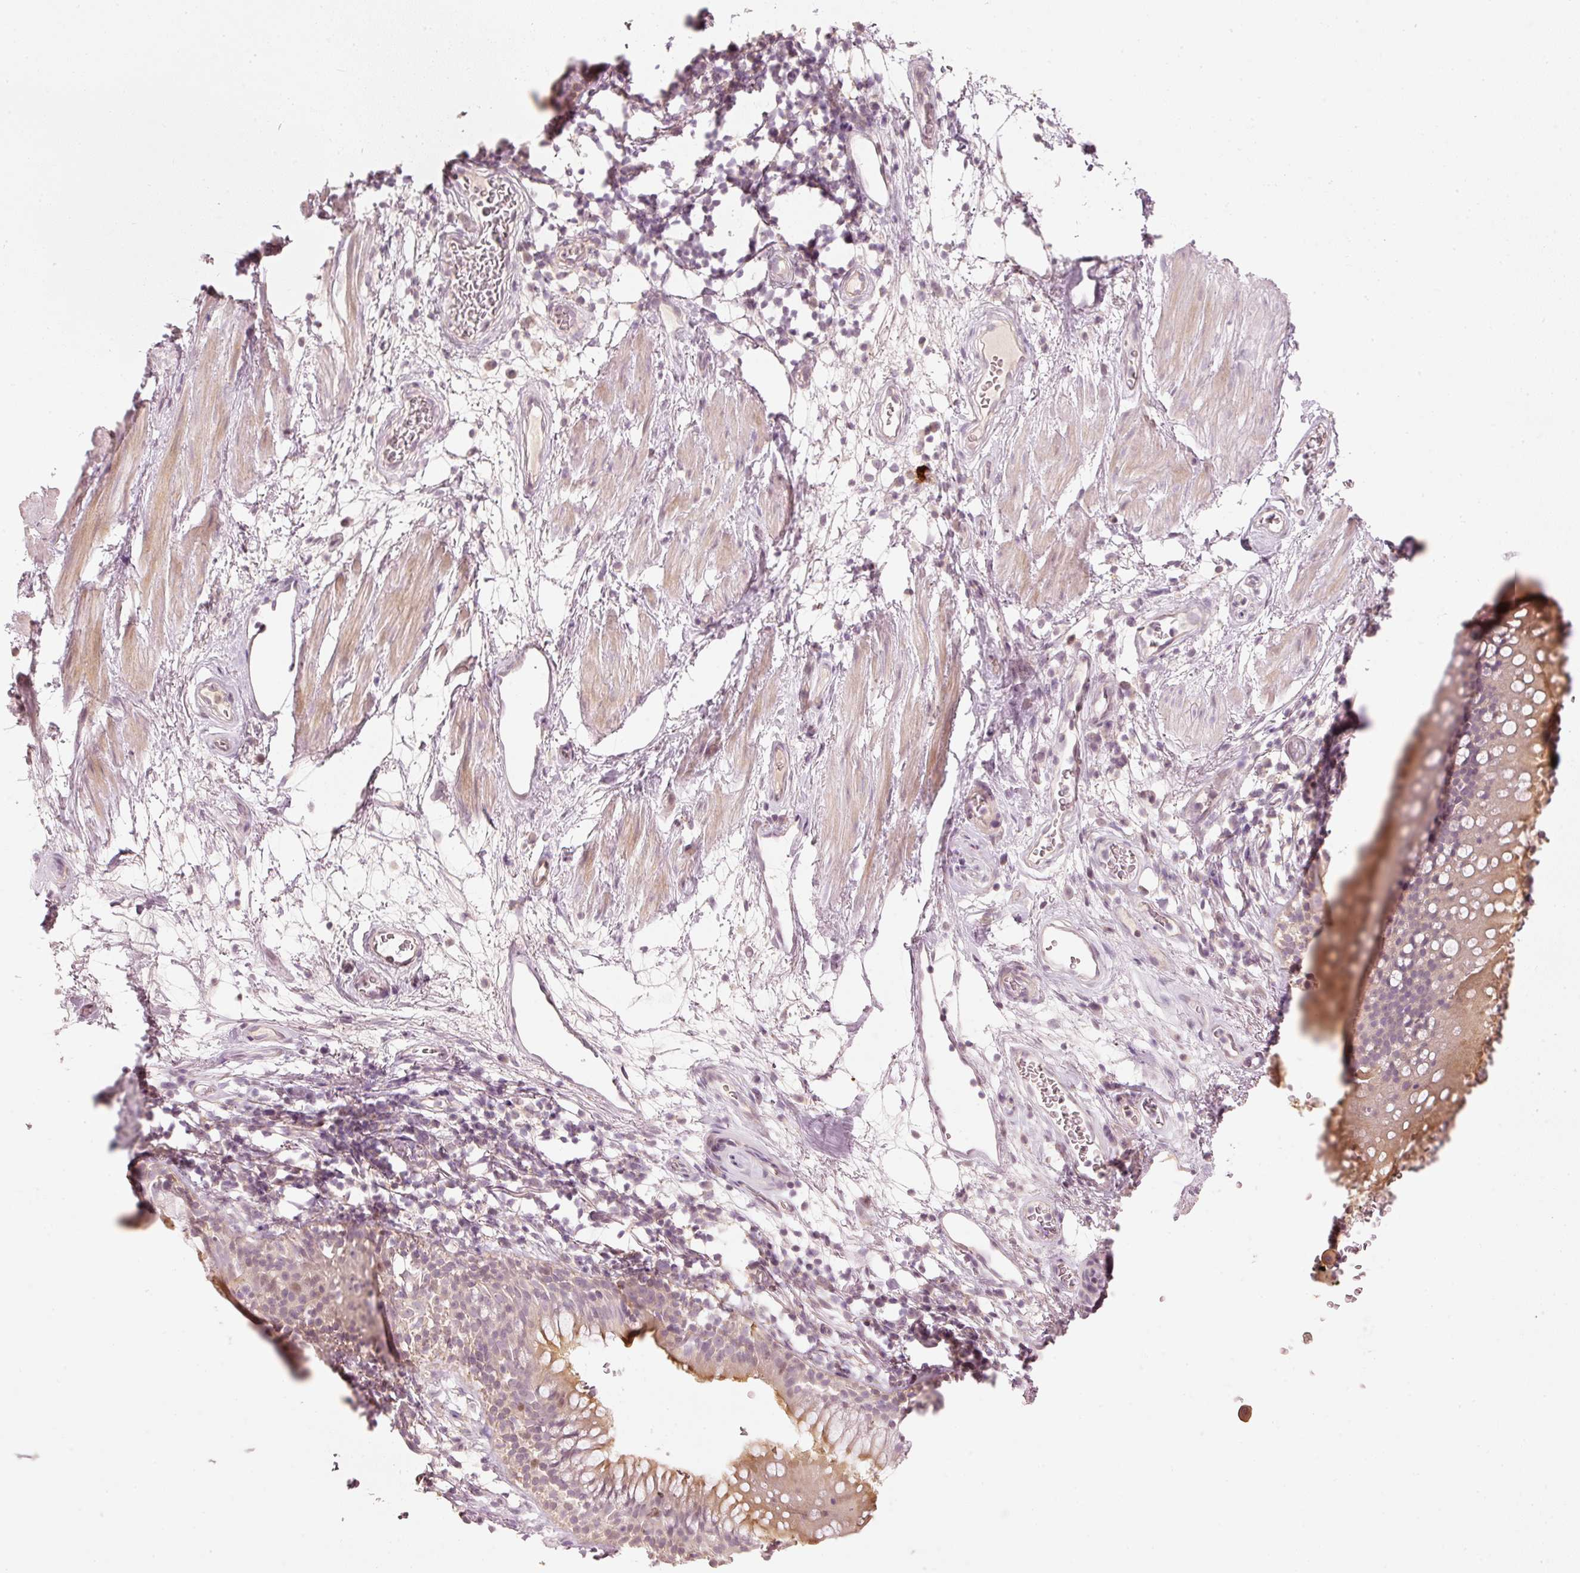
{"staining": {"intensity": "negative", "quantity": "none", "location": "none"}, "tissue": "soft tissue", "cell_type": "Fibroblasts", "image_type": "normal", "snomed": [{"axis": "morphology", "description": "Normal tissue, NOS"}, {"axis": "topography", "description": "Cartilage tissue"}, {"axis": "topography", "description": "Bronchus"}], "caption": "DAB immunohistochemical staining of unremarkable human soft tissue demonstrates no significant positivity in fibroblasts. (DAB (3,3'-diaminobenzidine) immunohistochemistry visualized using brightfield microscopy, high magnification).", "gene": "TREX2", "patient": {"sex": "male", "age": 58}}